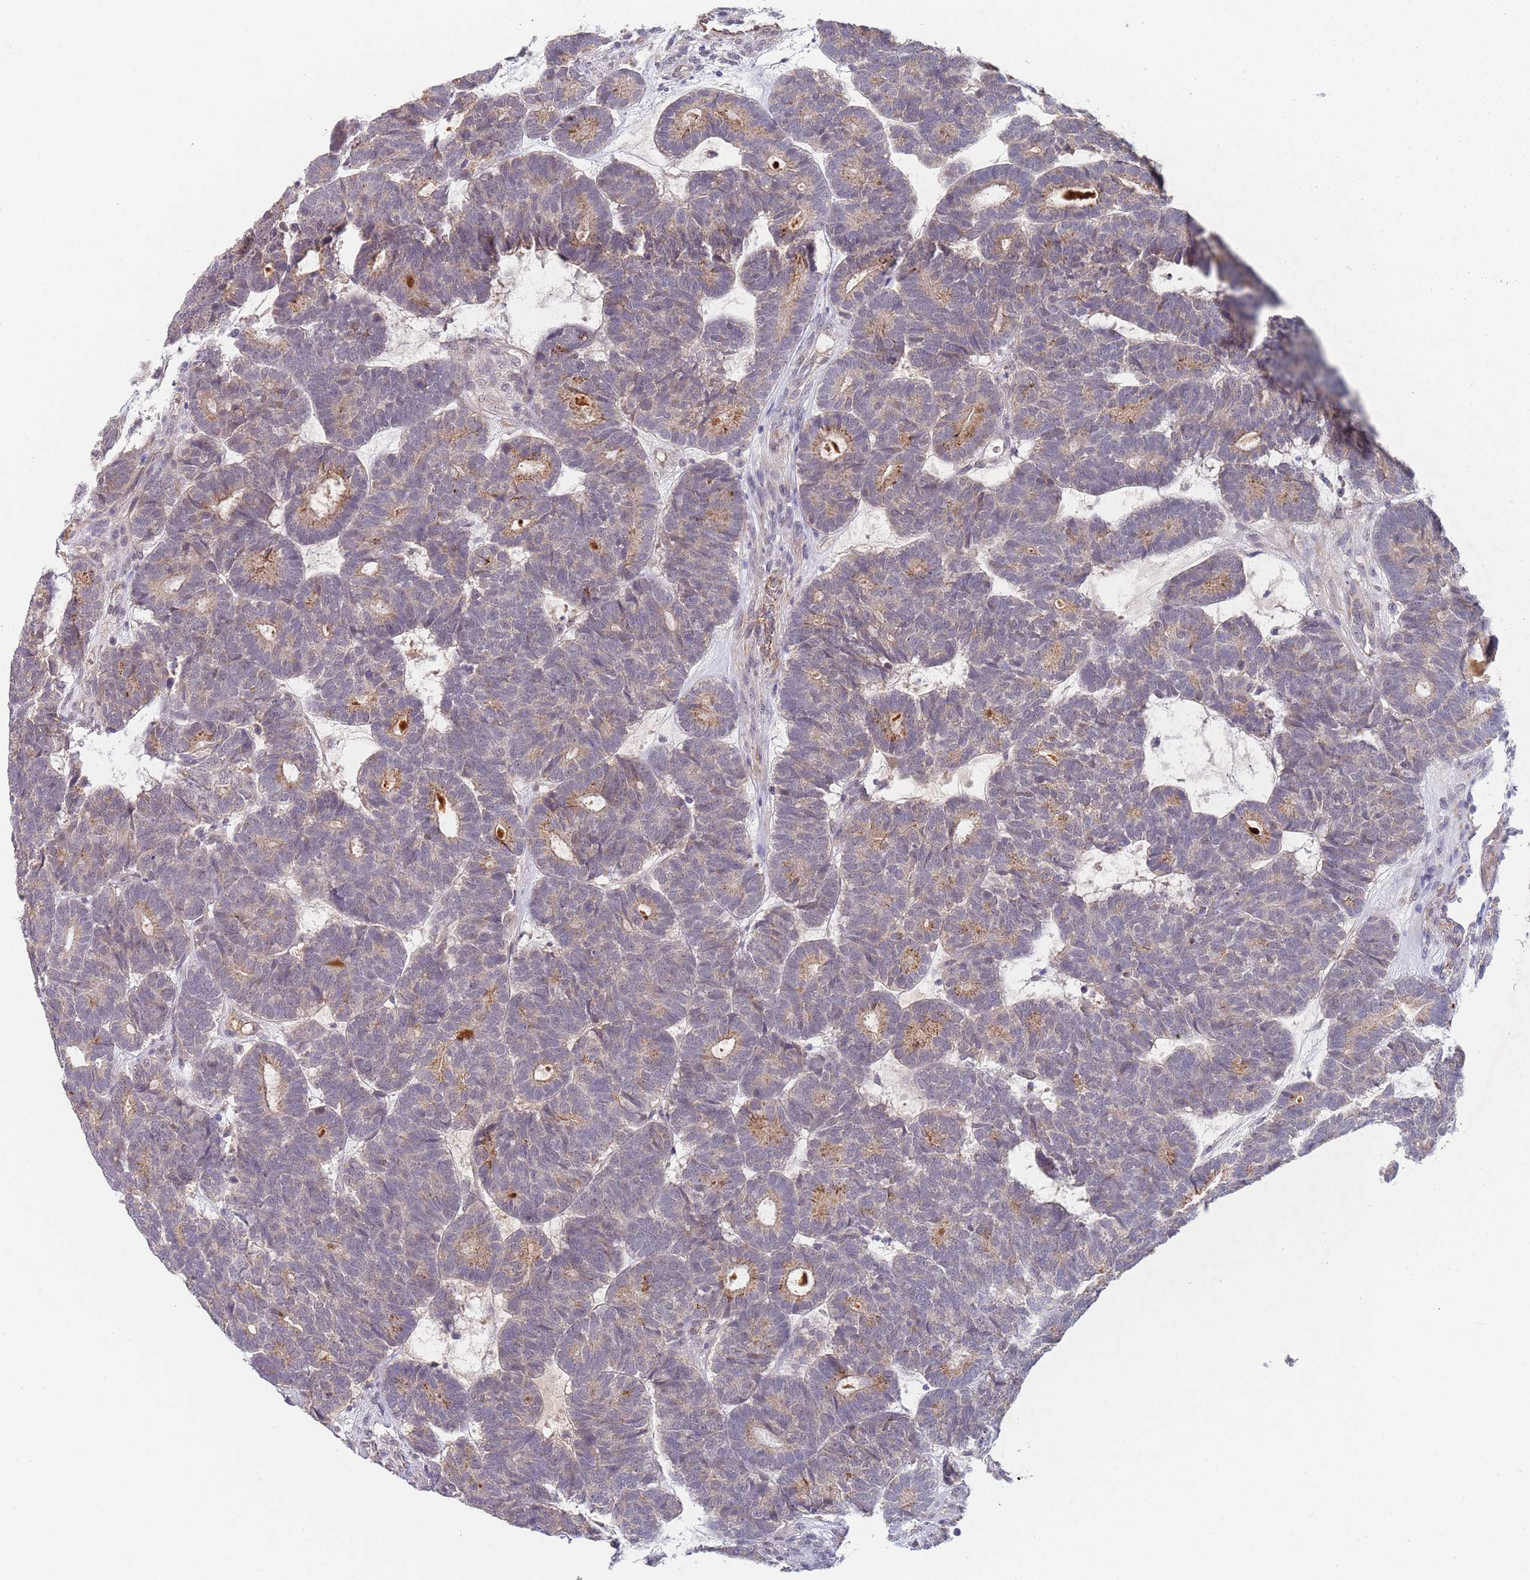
{"staining": {"intensity": "weak", "quantity": "<25%", "location": "cytoplasmic/membranous"}, "tissue": "head and neck cancer", "cell_type": "Tumor cells", "image_type": "cancer", "snomed": [{"axis": "morphology", "description": "Adenocarcinoma, NOS"}, {"axis": "topography", "description": "Head-Neck"}], "caption": "DAB (3,3'-diaminobenzidine) immunohistochemical staining of human head and neck cancer (adenocarcinoma) reveals no significant staining in tumor cells.", "gene": "B4GALT4", "patient": {"sex": "female", "age": 81}}